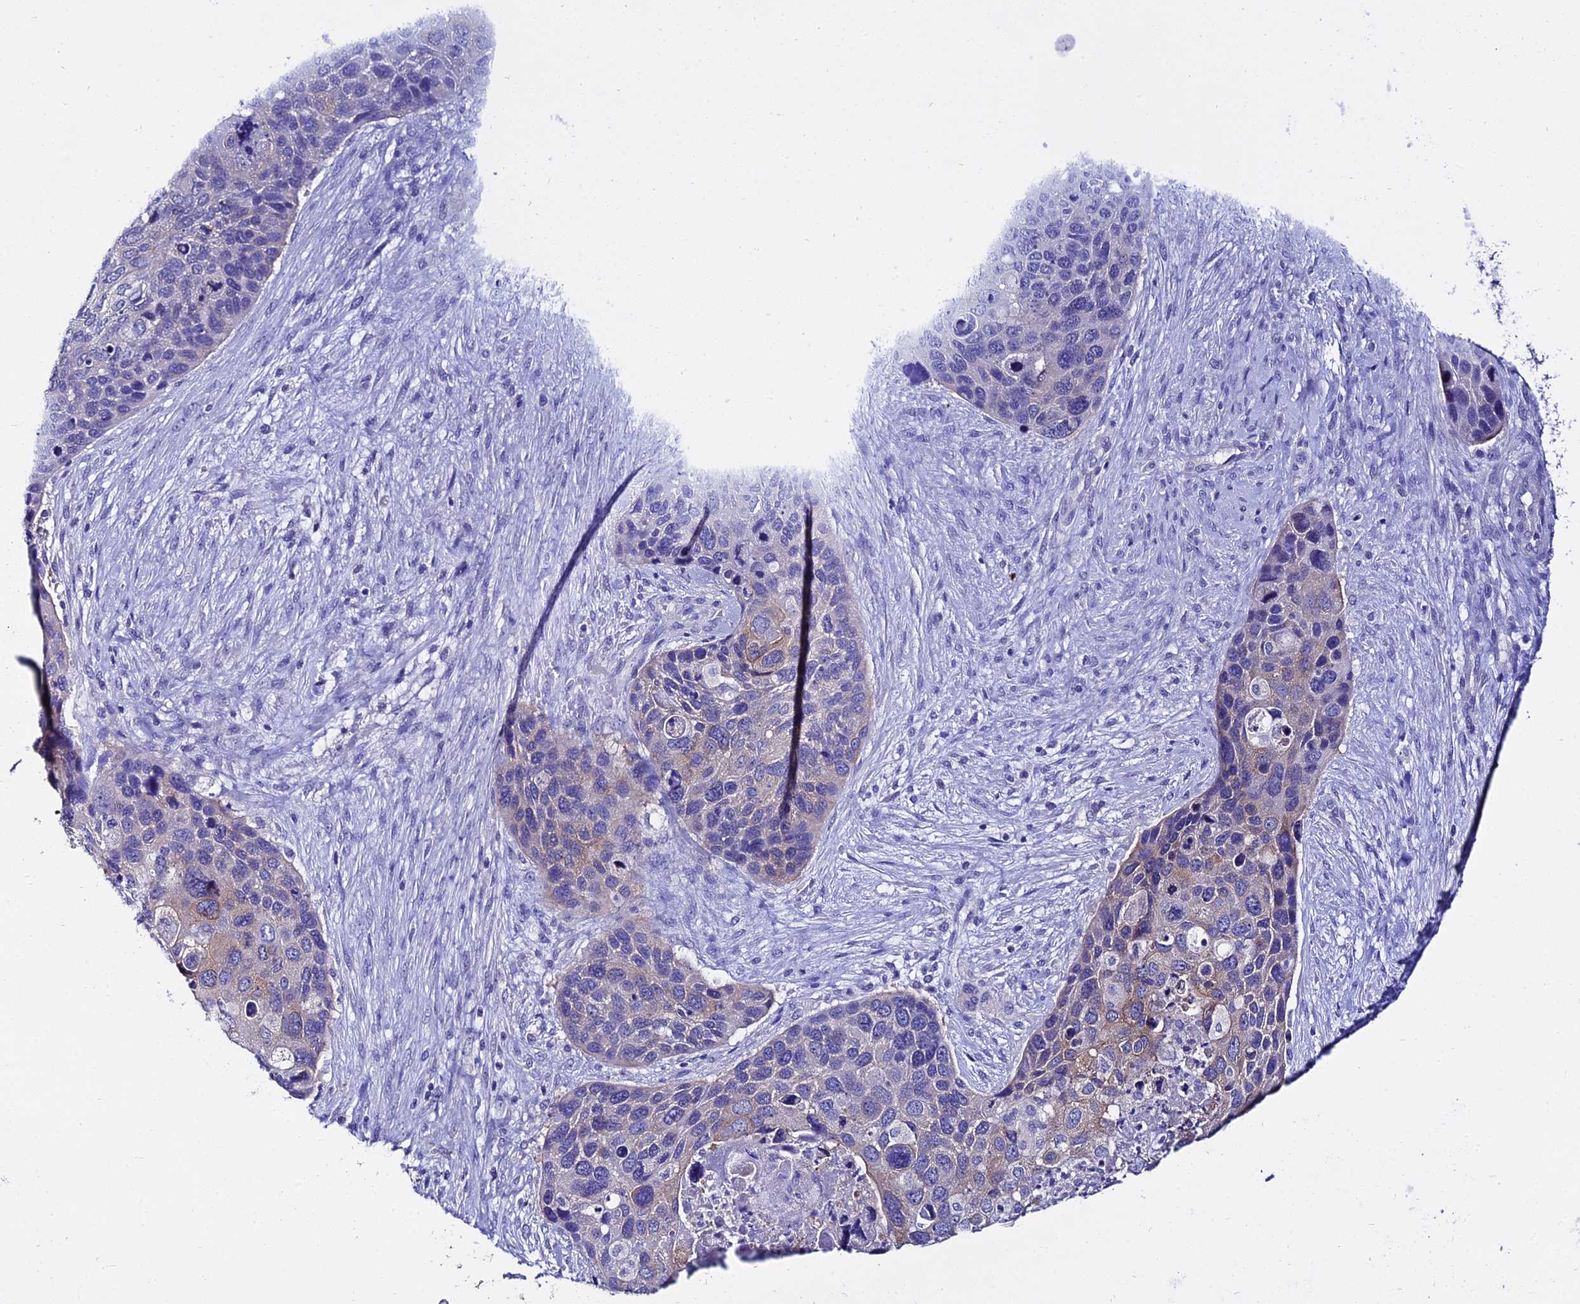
{"staining": {"intensity": "moderate", "quantity": "<25%", "location": "cytoplasmic/membranous"}, "tissue": "skin cancer", "cell_type": "Tumor cells", "image_type": "cancer", "snomed": [{"axis": "morphology", "description": "Basal cell carcinoma"}, {"axis": "topography", "description": "Skin"}], "caption": "Skin cancer stained for a protein (brown) displays moderate cytoplasmic/membranous positive expression in about <25% of tumor cells.", "gene": "ATG16L2", "patient": {"sex": "female", "age": 74}}